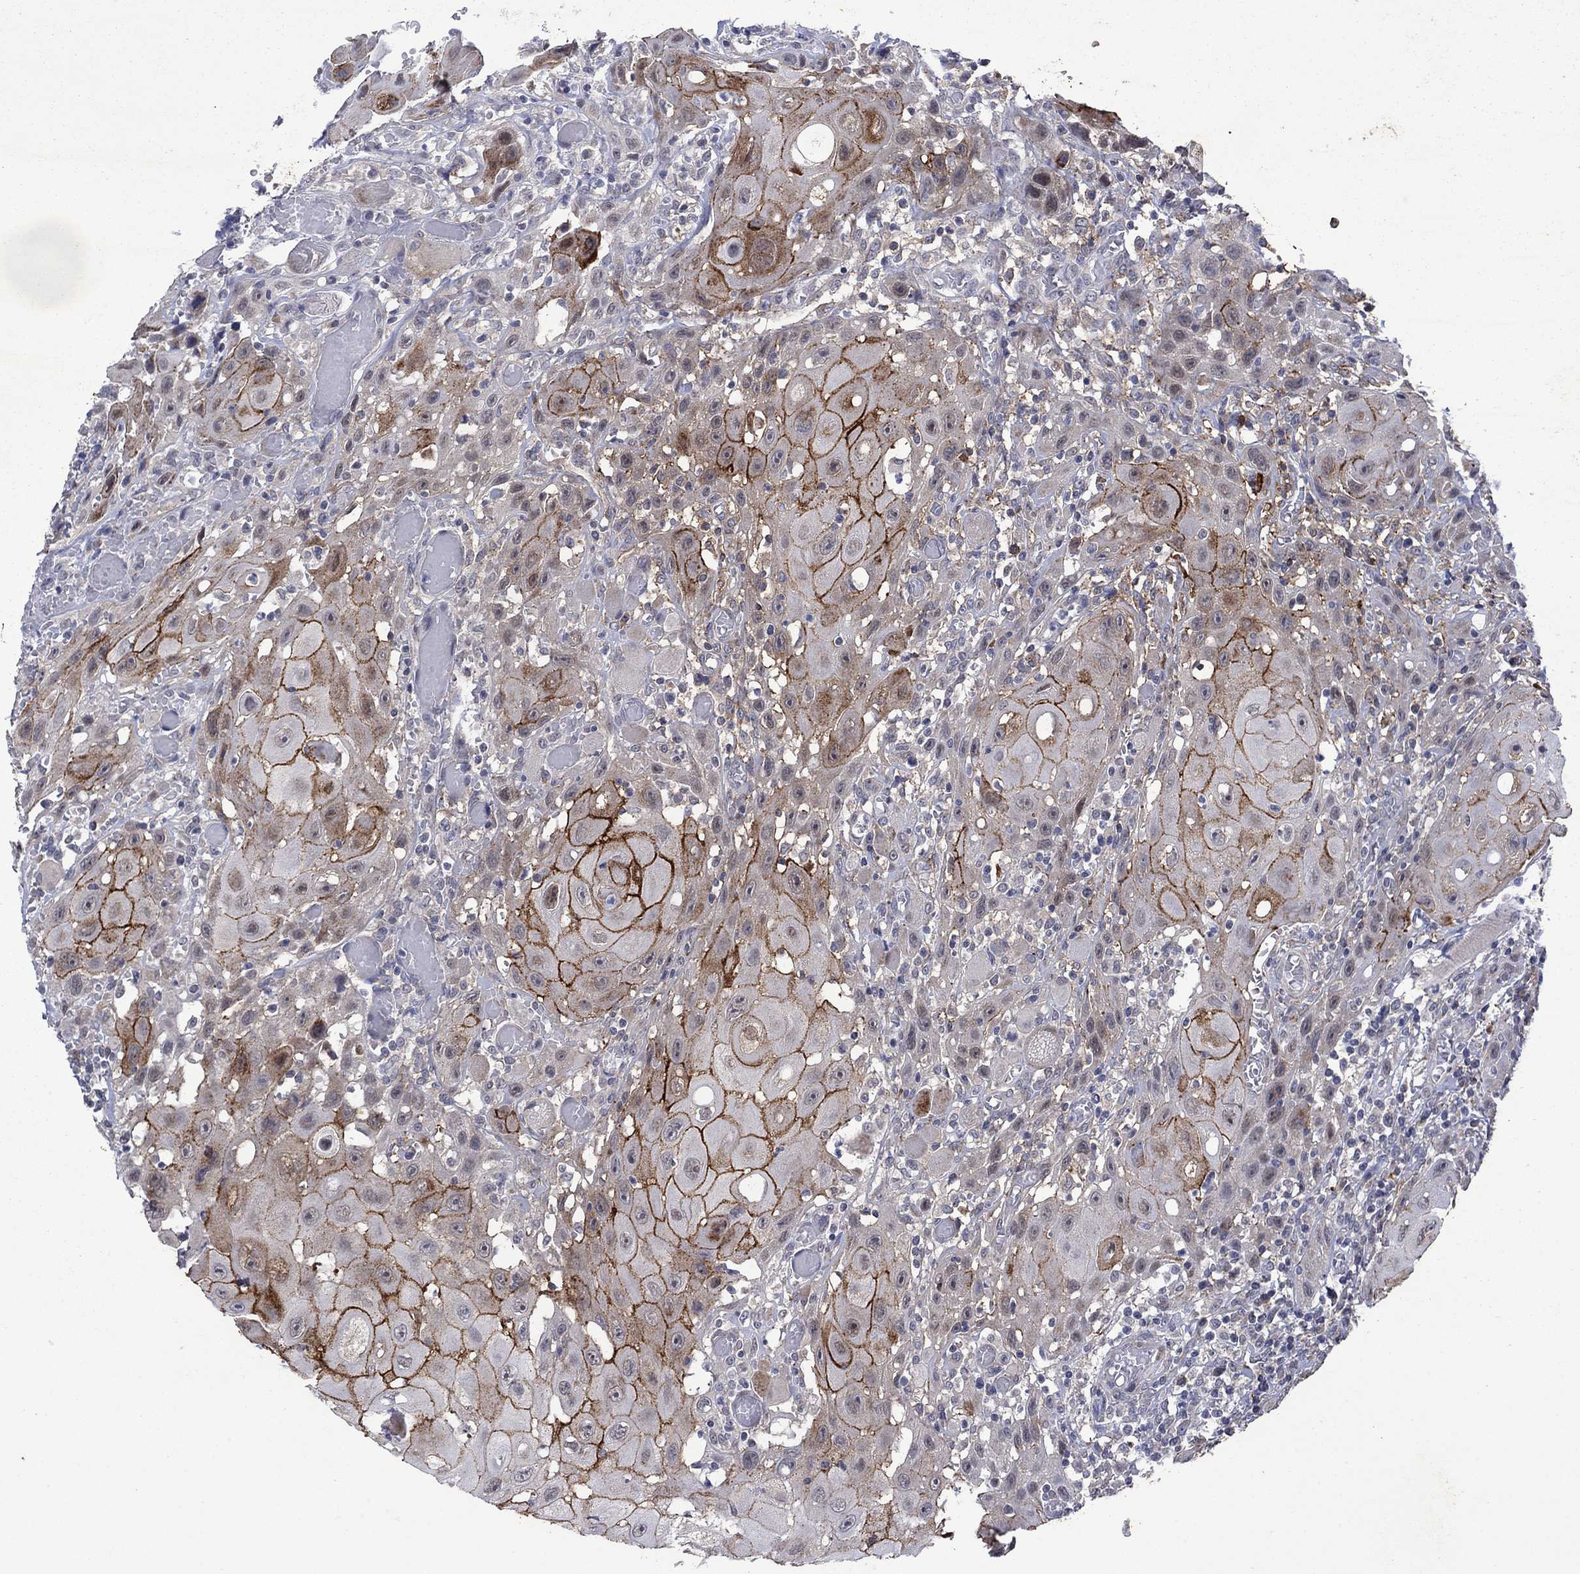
{"staining": {"intensity": "strong", "quantity": "25%-75%", "location": "cytoplasmic/membranous"}, "tissue": "head and neck cancer", "cell_type": "Tumor cells", "image_type": "cancer", "snomed": [{"axis": "morphology", "description": "Normal tissue, NOS"}, {"axis": "morphology", "description": "Squamous cell carcinoma, NOS"}, {"axis": "topography", "description": "Oral tissue"}, {"axis": "topography", "description": "Head-Neck"}], "caption": "Immunohistochemical staining of human head and neck cancer (squamous cell carcinoma) shows high levels of strong cytoplasmic/membranous protein positivity in about 25%-75% of tumor cells.", "gene": "SDC1", "patient": {"sex": "male", "age": 71}}